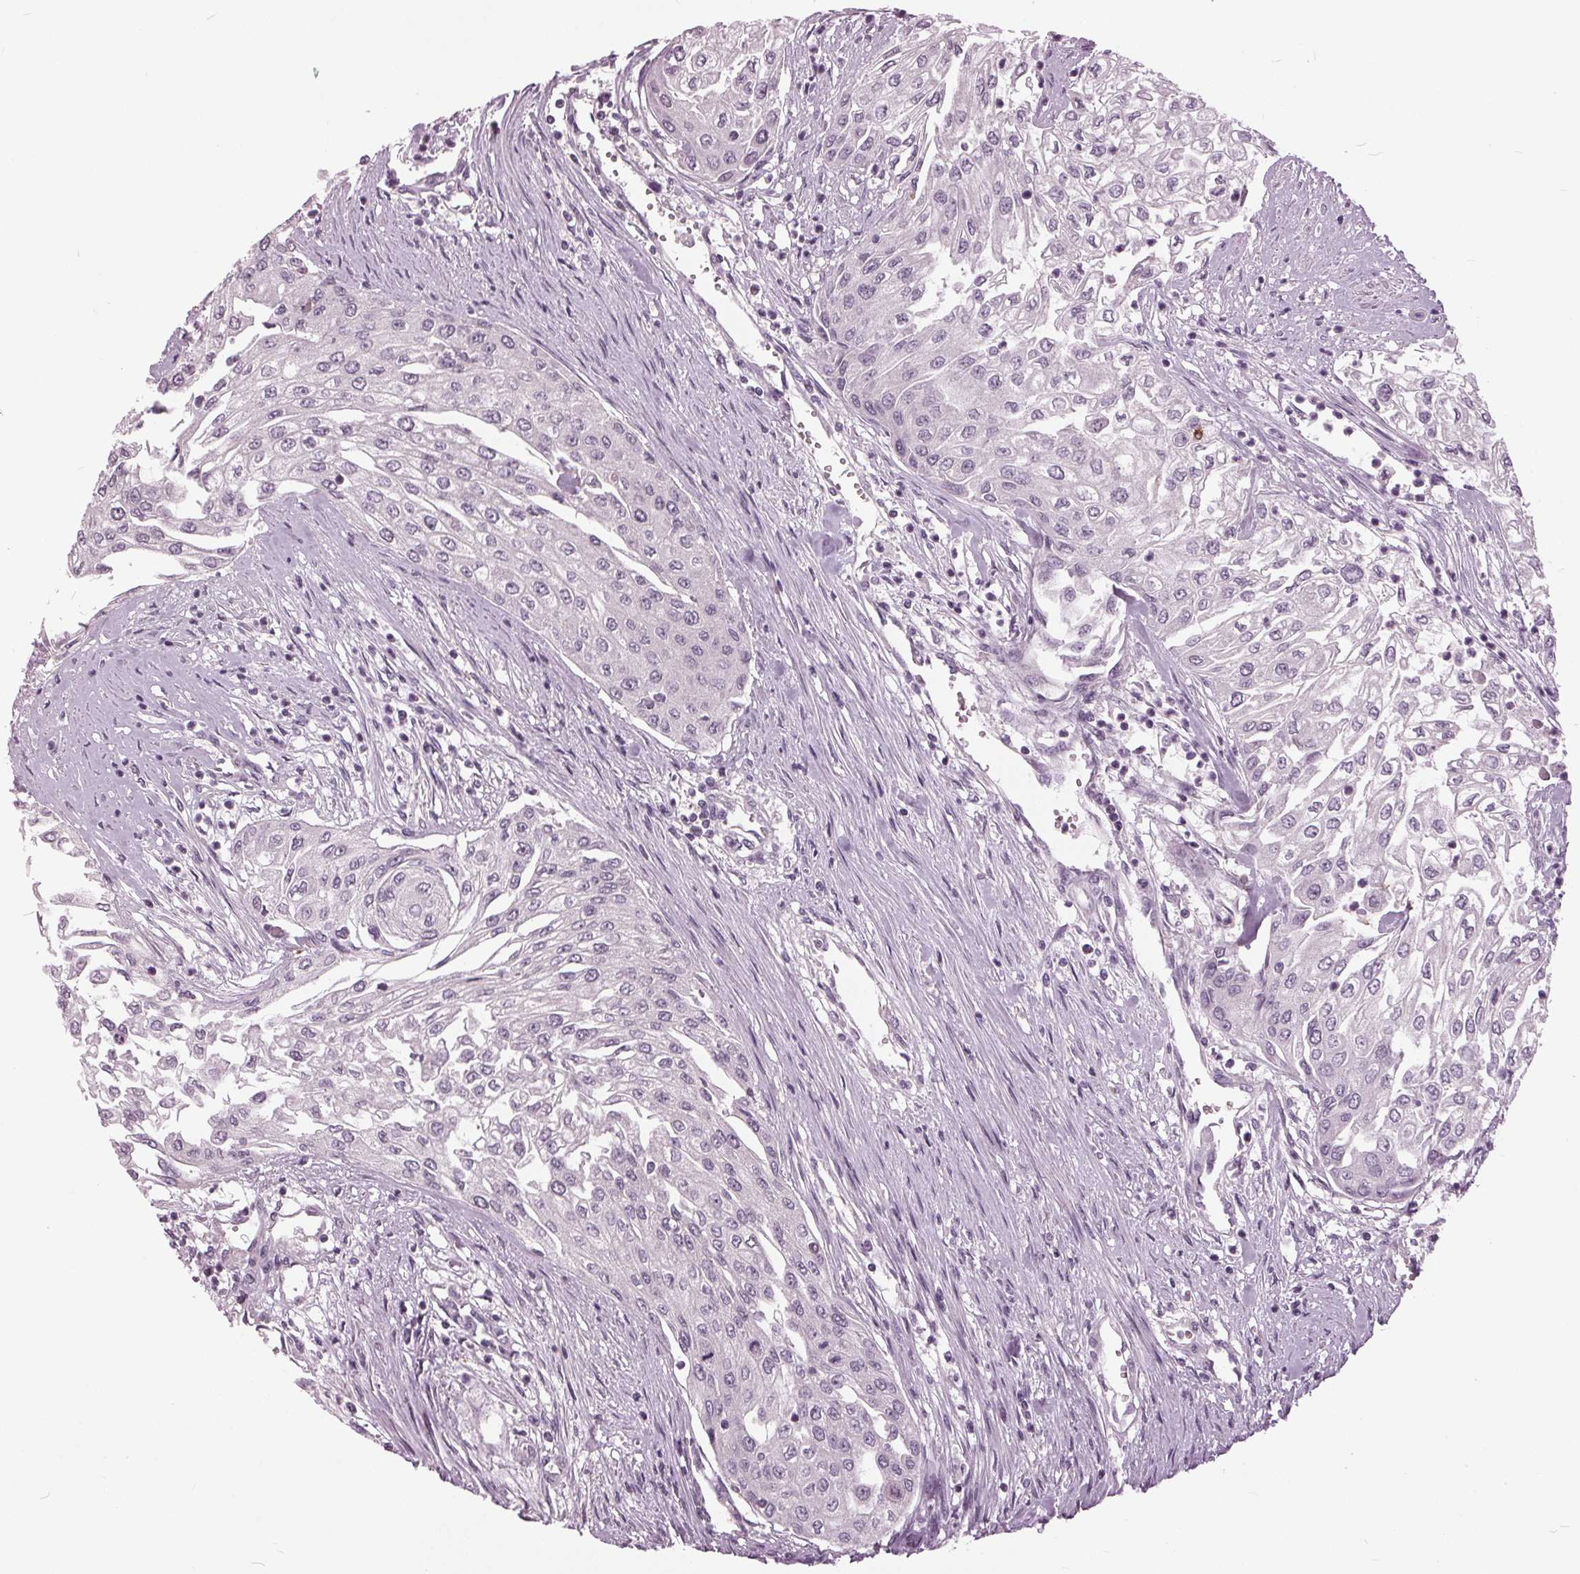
{"staining": {"intensity": "negative", "quantity": "none", "location": "none"}, "tissue": "urothelial cancer", "cell_type": "Tumor cells", "image_type": "cancer", "snomed": [{"axis": "morphology", "description": "Urothelial carcinoma, High grade"}, {"axis": "topography", "description": "Urinary bladder"}], "caption": "Urothelial cancer stained for a protein using immunohistochemistry (IHC) shows no expression tumor cells.", "gene": "SIGLEC6", "patient": {"sex": "male", "age": 62}}